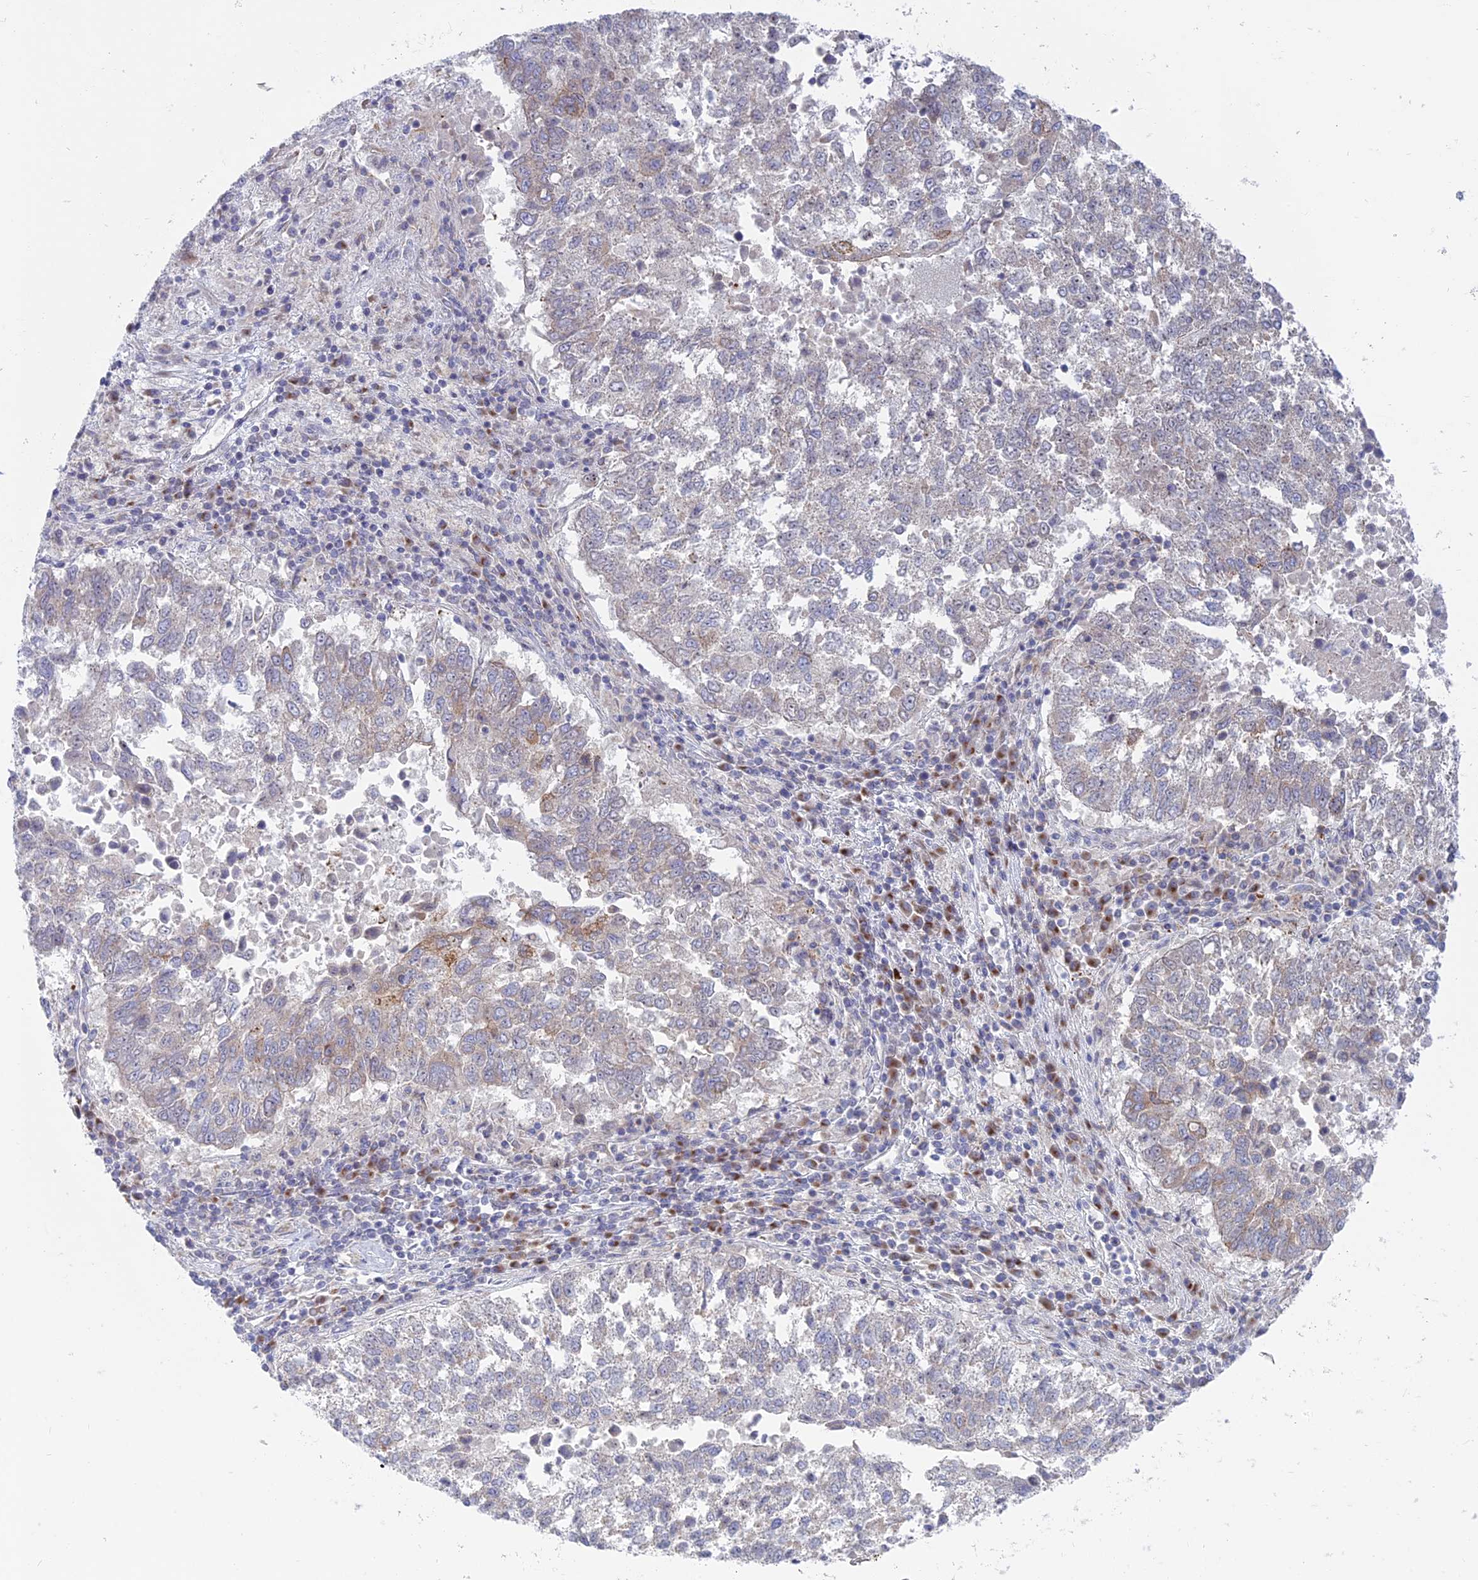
{"staining": {"intensity": "moderate", "quantity": "<25%", "location": "cytoplasmic/membranous"}, "tissue": "lung cancer", "cell_type": "Tumor cells", "image_type": "cancer", "snomed": [{"axis": "morphology", "description": "Squamous cell carcinoma, NOS"}, {"axis": "topography", "description": "Lung"}], "caption": "Squamous cell carcinoma (lung) tissue exhibits moderate cytoplasmic/membranous expression in approximately <25% of tumor cells The staining was performed using DAB, with brown indicating positive protein expression. Nuclei are stained blue with hematoxylin.", "gene": "TBC1D30", "patient": {"sex": "male", "age": 73}}